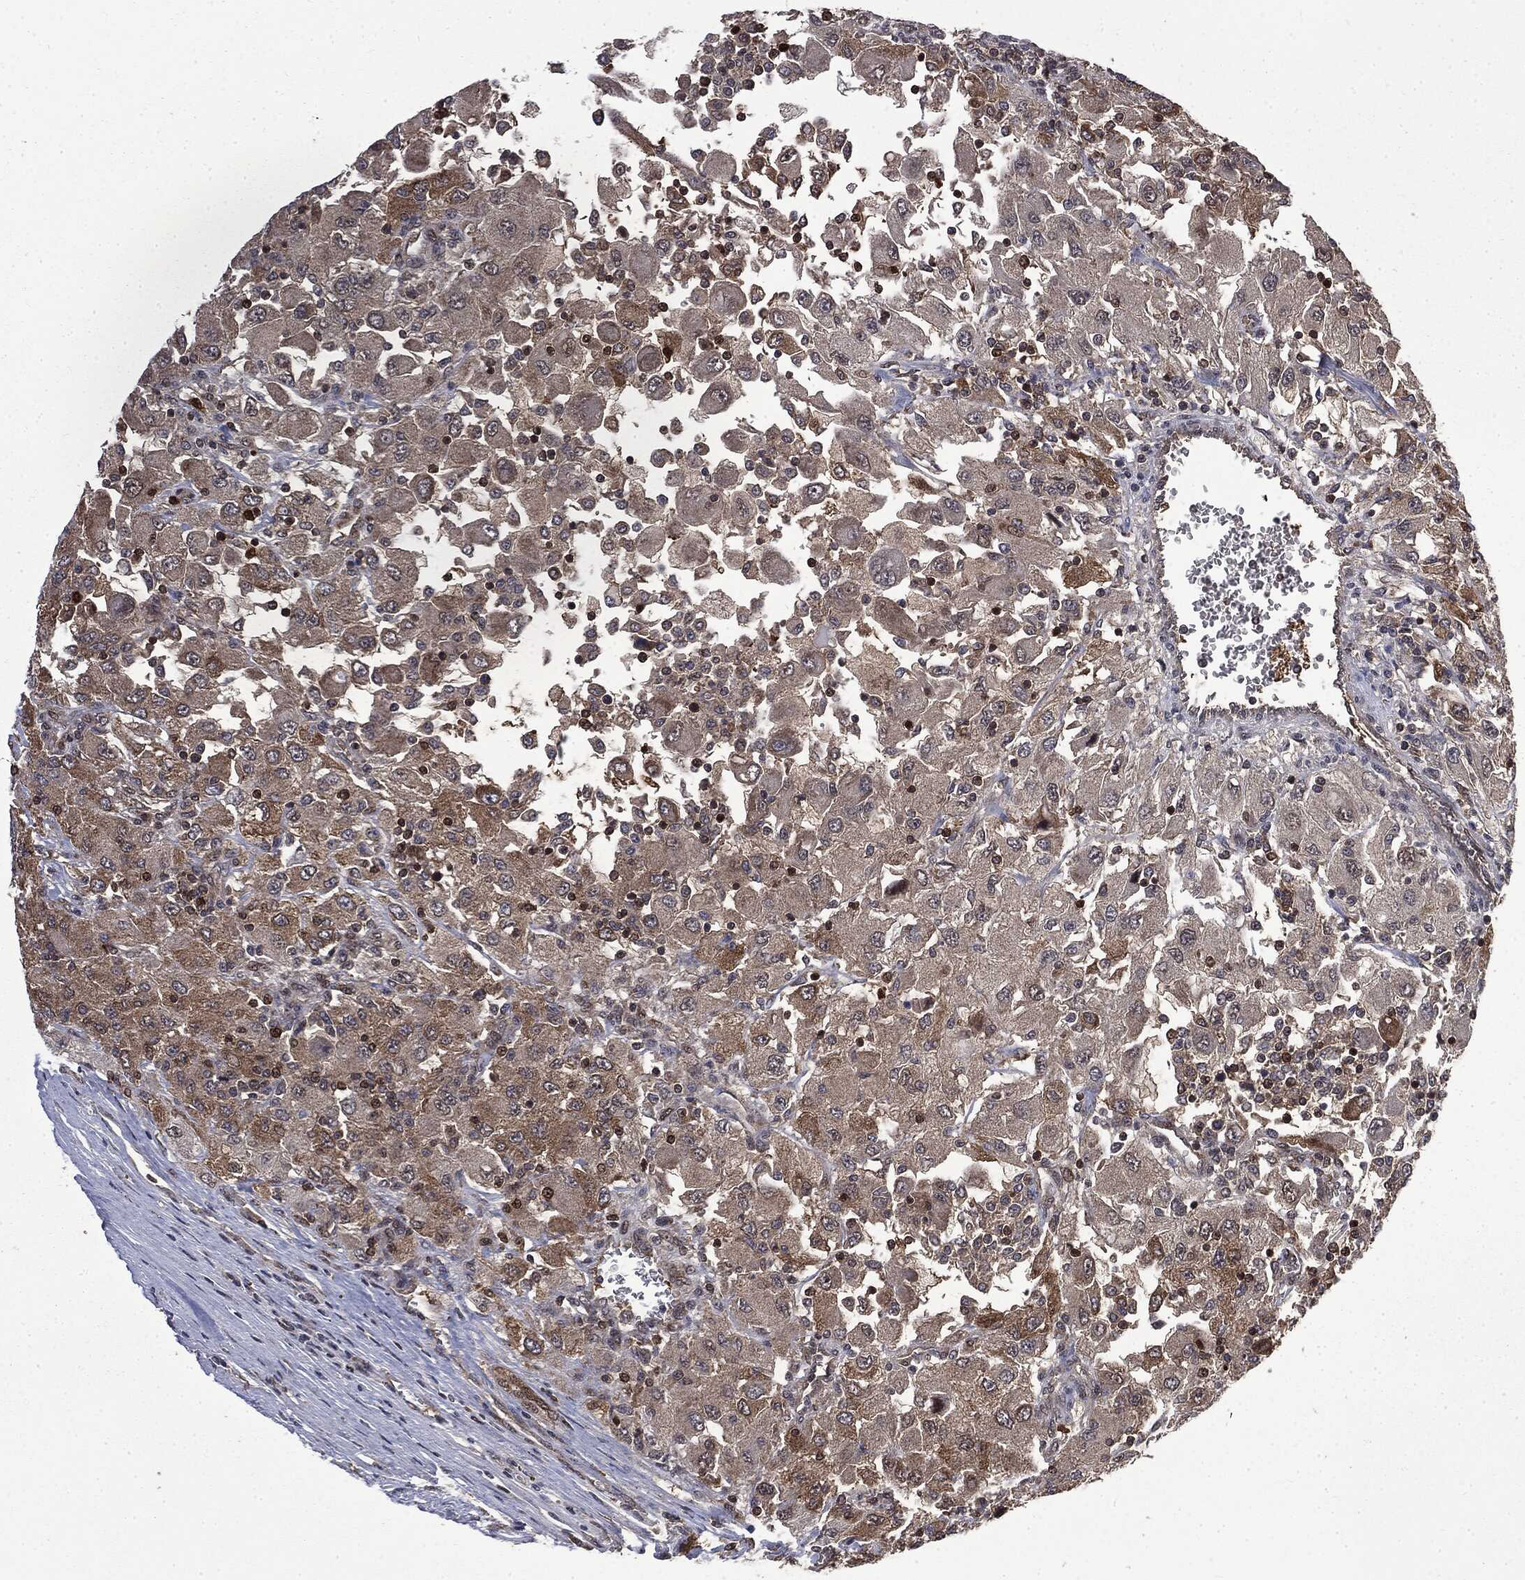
{"staining": {"intensity": "weak", "quantity": ">75%", "location": "cytoplasmic/membranous"}, "tissue": "renal cancer", "cell_type": "Tumor cells", "image_type": "cancer", "snomed": [{"axis": "morphology", "description": "Adenocarcinoma, NOS"}, {"axis": "topography", "description": "Kidney"}], "caption": "Immunohistochemistry image of human adenocarcinoma (renal) stained for a protein (brown), which displays low levels of weak cytoplasmic/membranous expression in approximately >75% of tumor cells.", "gene": "GPI", "patient": {"sex": "female", "age": 67}}